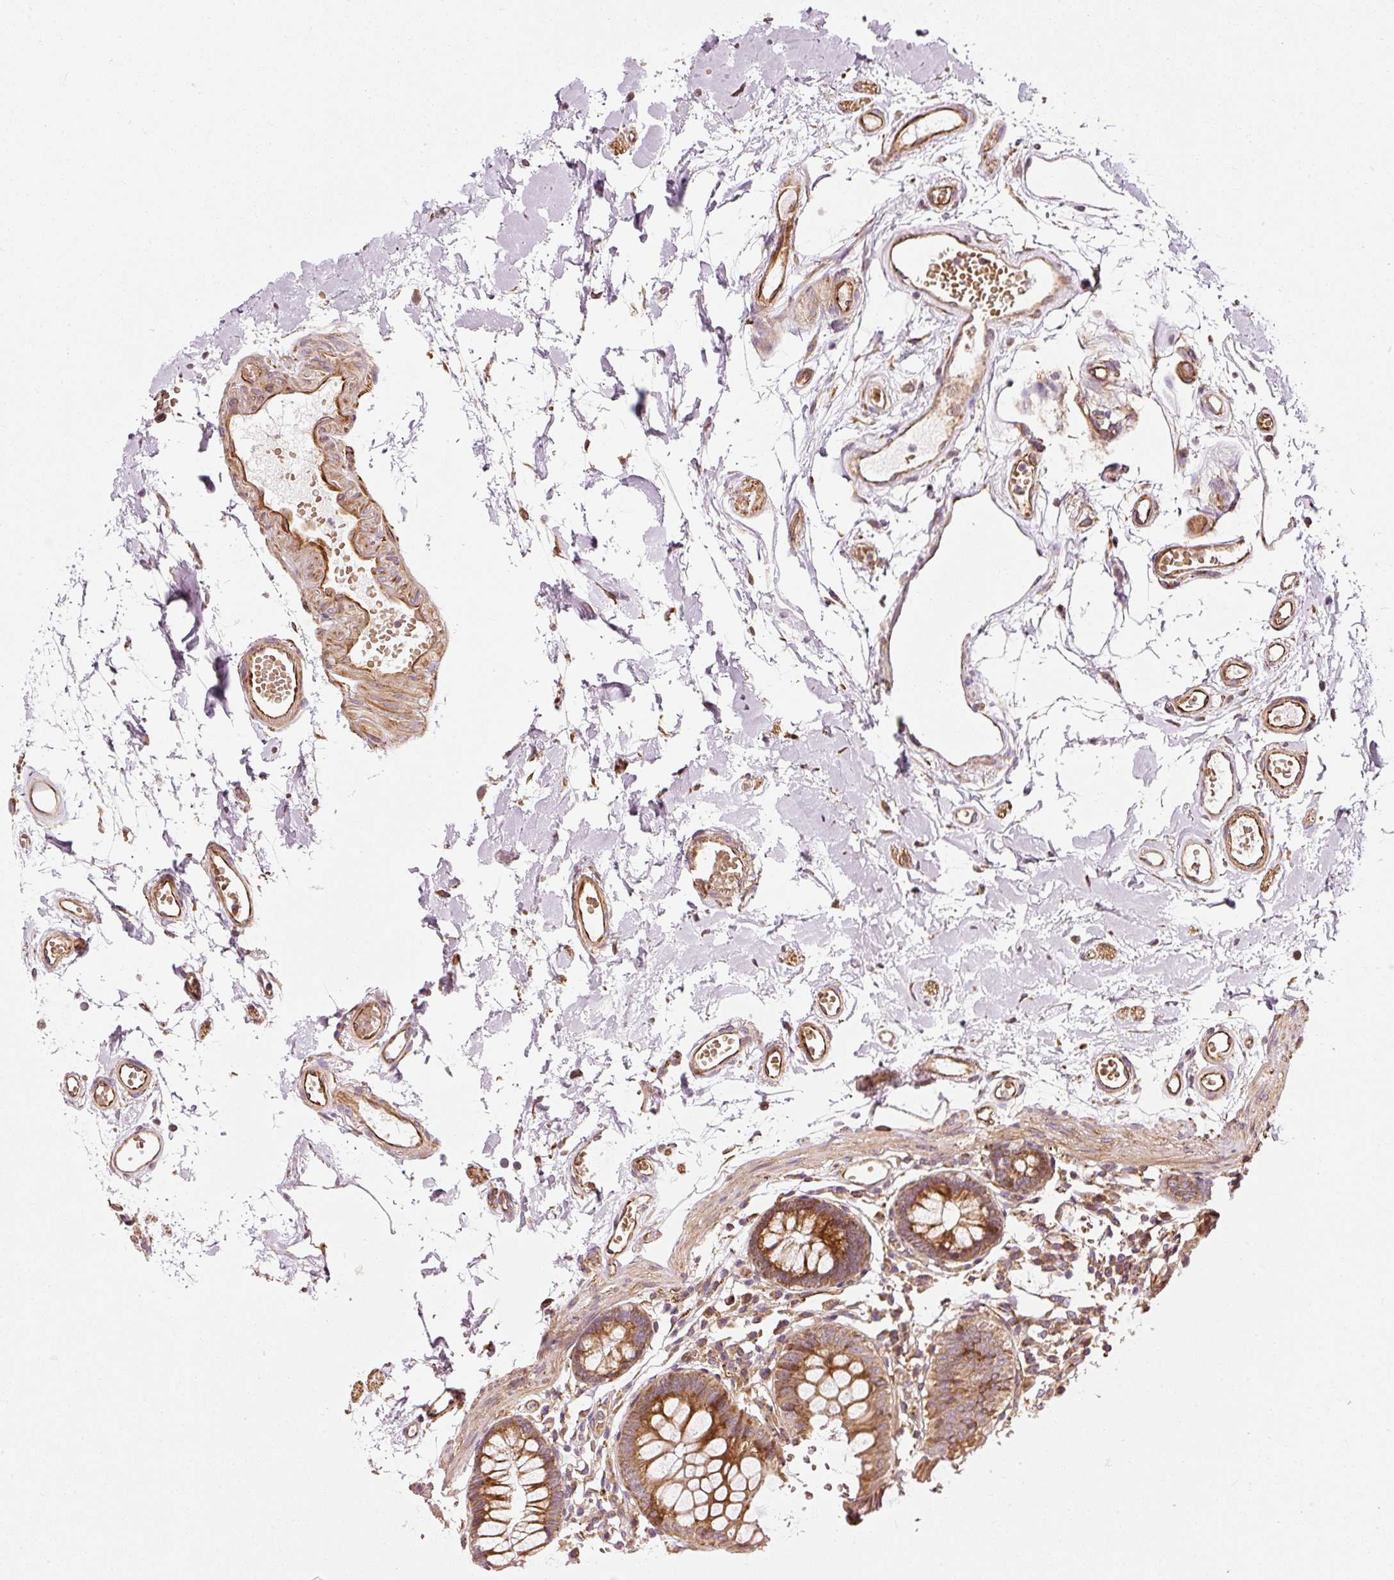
{"staining": {"intensity": "strong", "quantity": ">75%", "location": "cytoplasmic/membranous"}, "tissue": "colon", "cell_type": "Endothelial cells", "image_type": "normal", "snomed": [{"axis": "morphology", "description": "Normal tissue, NOS"}, {"axis": "topography", "description": "Colon"}], "caption": "Immunohistochemistry staining of normal colon, which shows high levels of strong cytoplasmic/membranous expression in about >75% of endothelial cells indicating strong cytoplasmic/membranous protein staining. The staining was performed using DAB (brown) for protein detection and nuclei were counterstained in hematoxylin (blue).", "gene": "ISCU", "patient": {"sex": "female", "age": 84}}